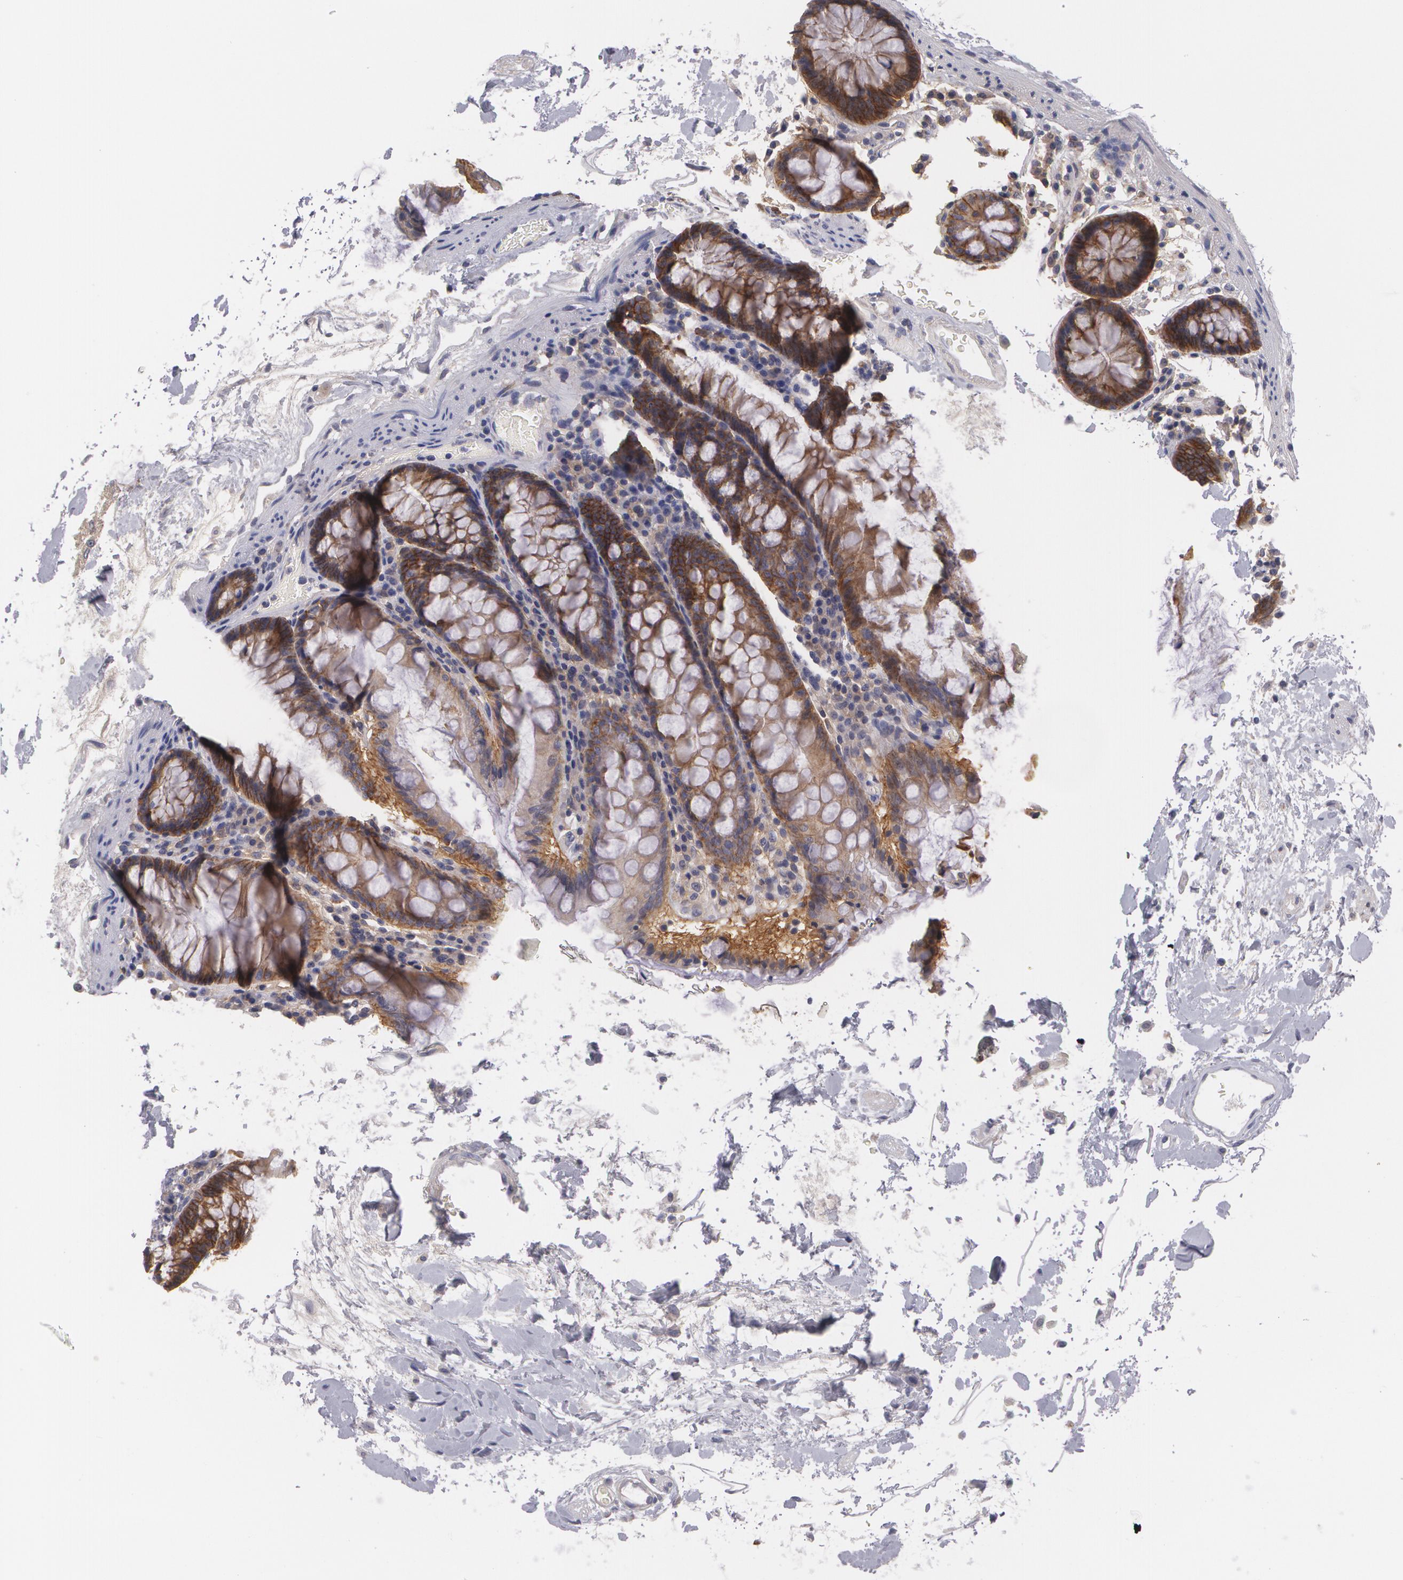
{"staining": {"intensity": "negative", "quantity": "none", "location": "none"}, "tissue": "colon", "cell_type": "Endothelial cells", "image_type": "normal", "snomed": [{"axis": "morphology", "description": "Normal tissue, NOS"}, {"axis": "morphology", "description": "Adenocarcinoma, NOS"}, {"axis": "topography", "description": "Colon"}], "caption": "Immunohistochemistry (IHC) of benign human colon demonstrates no positivity in endothelial cells. (DAB IHC with hematoxylin counter stain).", "gene": "CASK", "patient": {"sex": "male", "age": 76}}